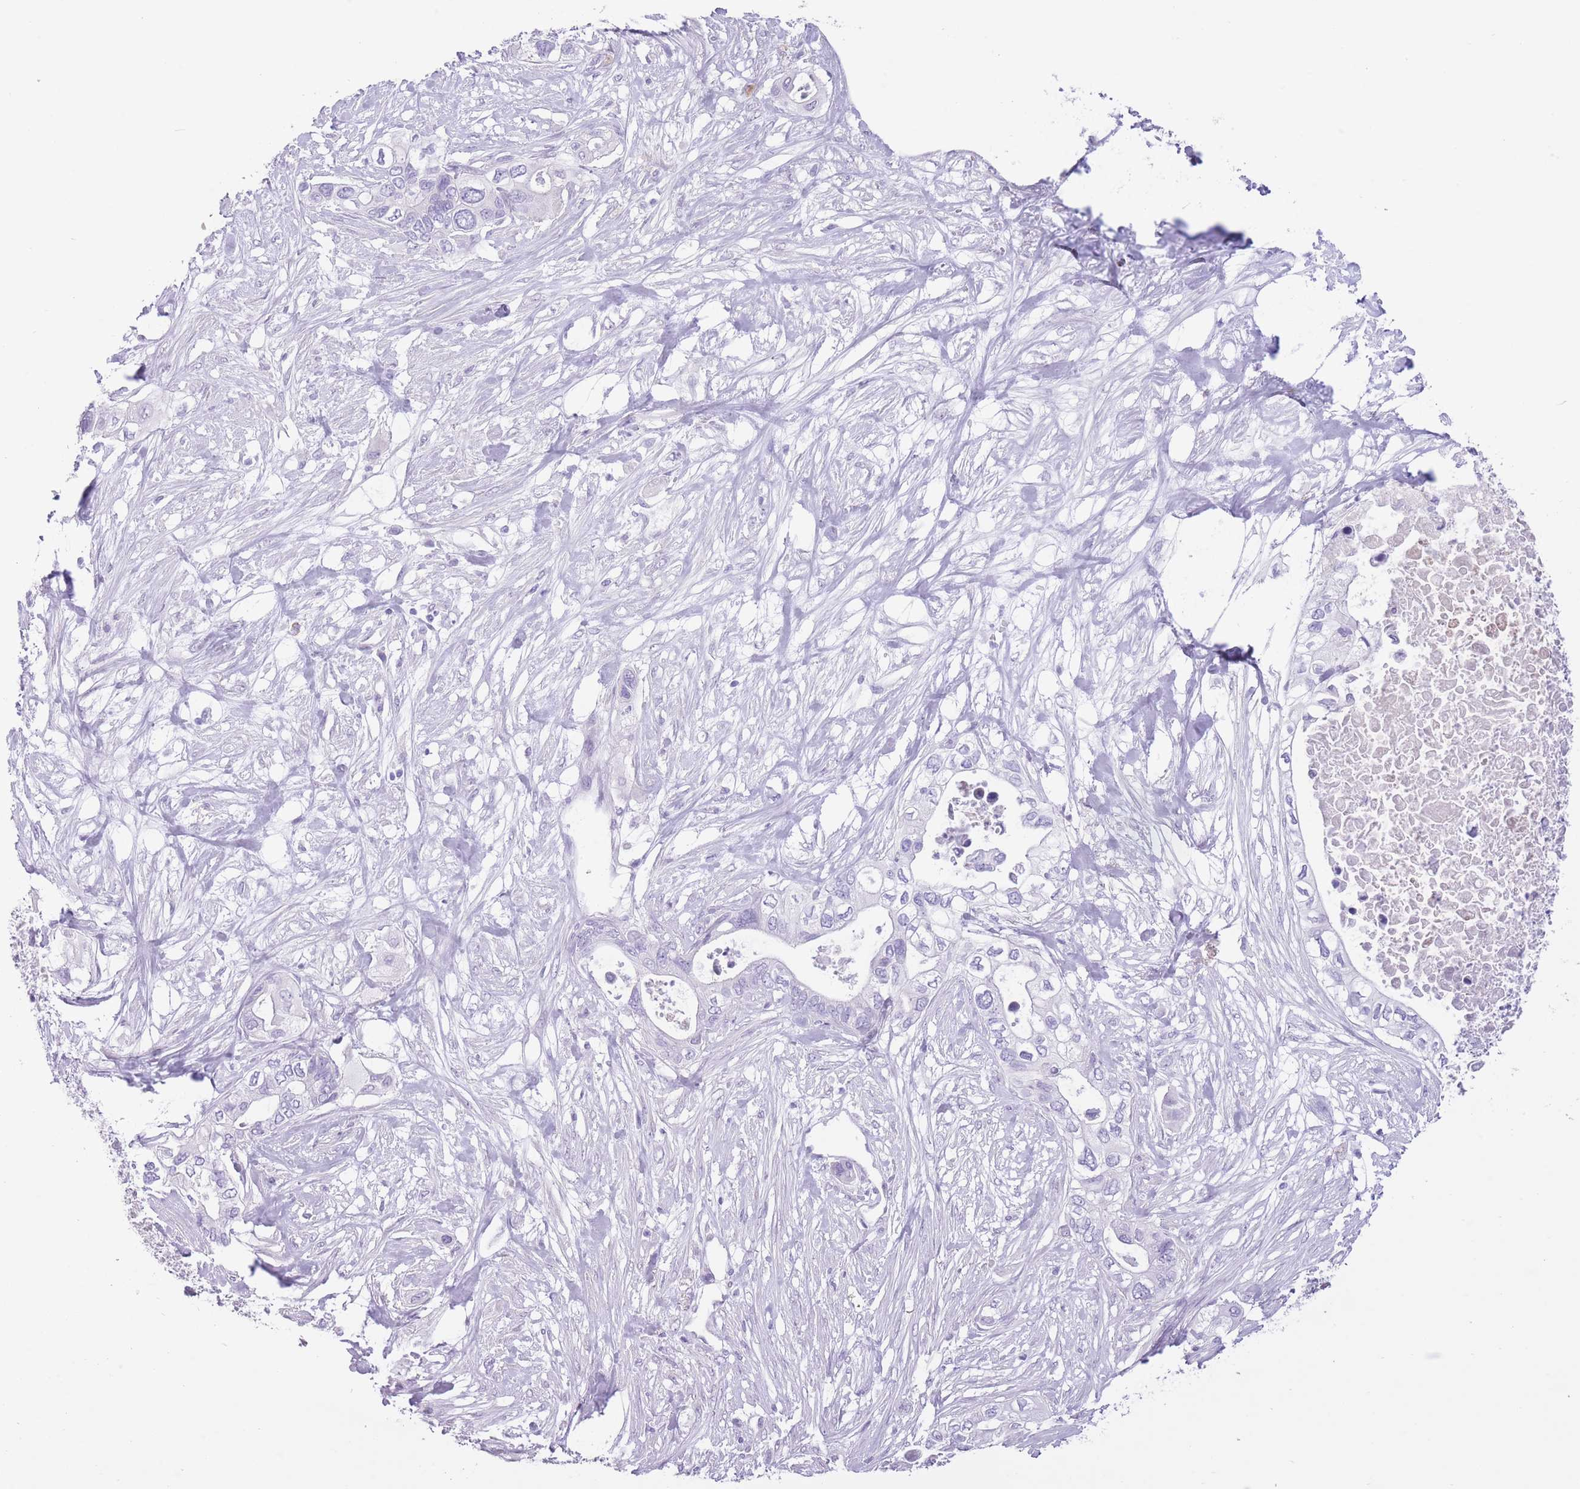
{"staining": {"intensity": "negative", "quantity": "none", "location": "none"}, "tissue": "pancreatic cancer", "cell_type": "Tumor cells", "image_type": "cancer", "snomed": [{"axis": "morphology", "description": "Adenocarcinoma, NOS"}, {"axis": "topography", "description": "Pancreas"}], "caption": "This is an immunohistochemistry image of adenocarcinoma (pancreatic). There is no positivity in tumor cells.", "gene": "WDR70", "patient": {"sex": "female", "age": 63}}